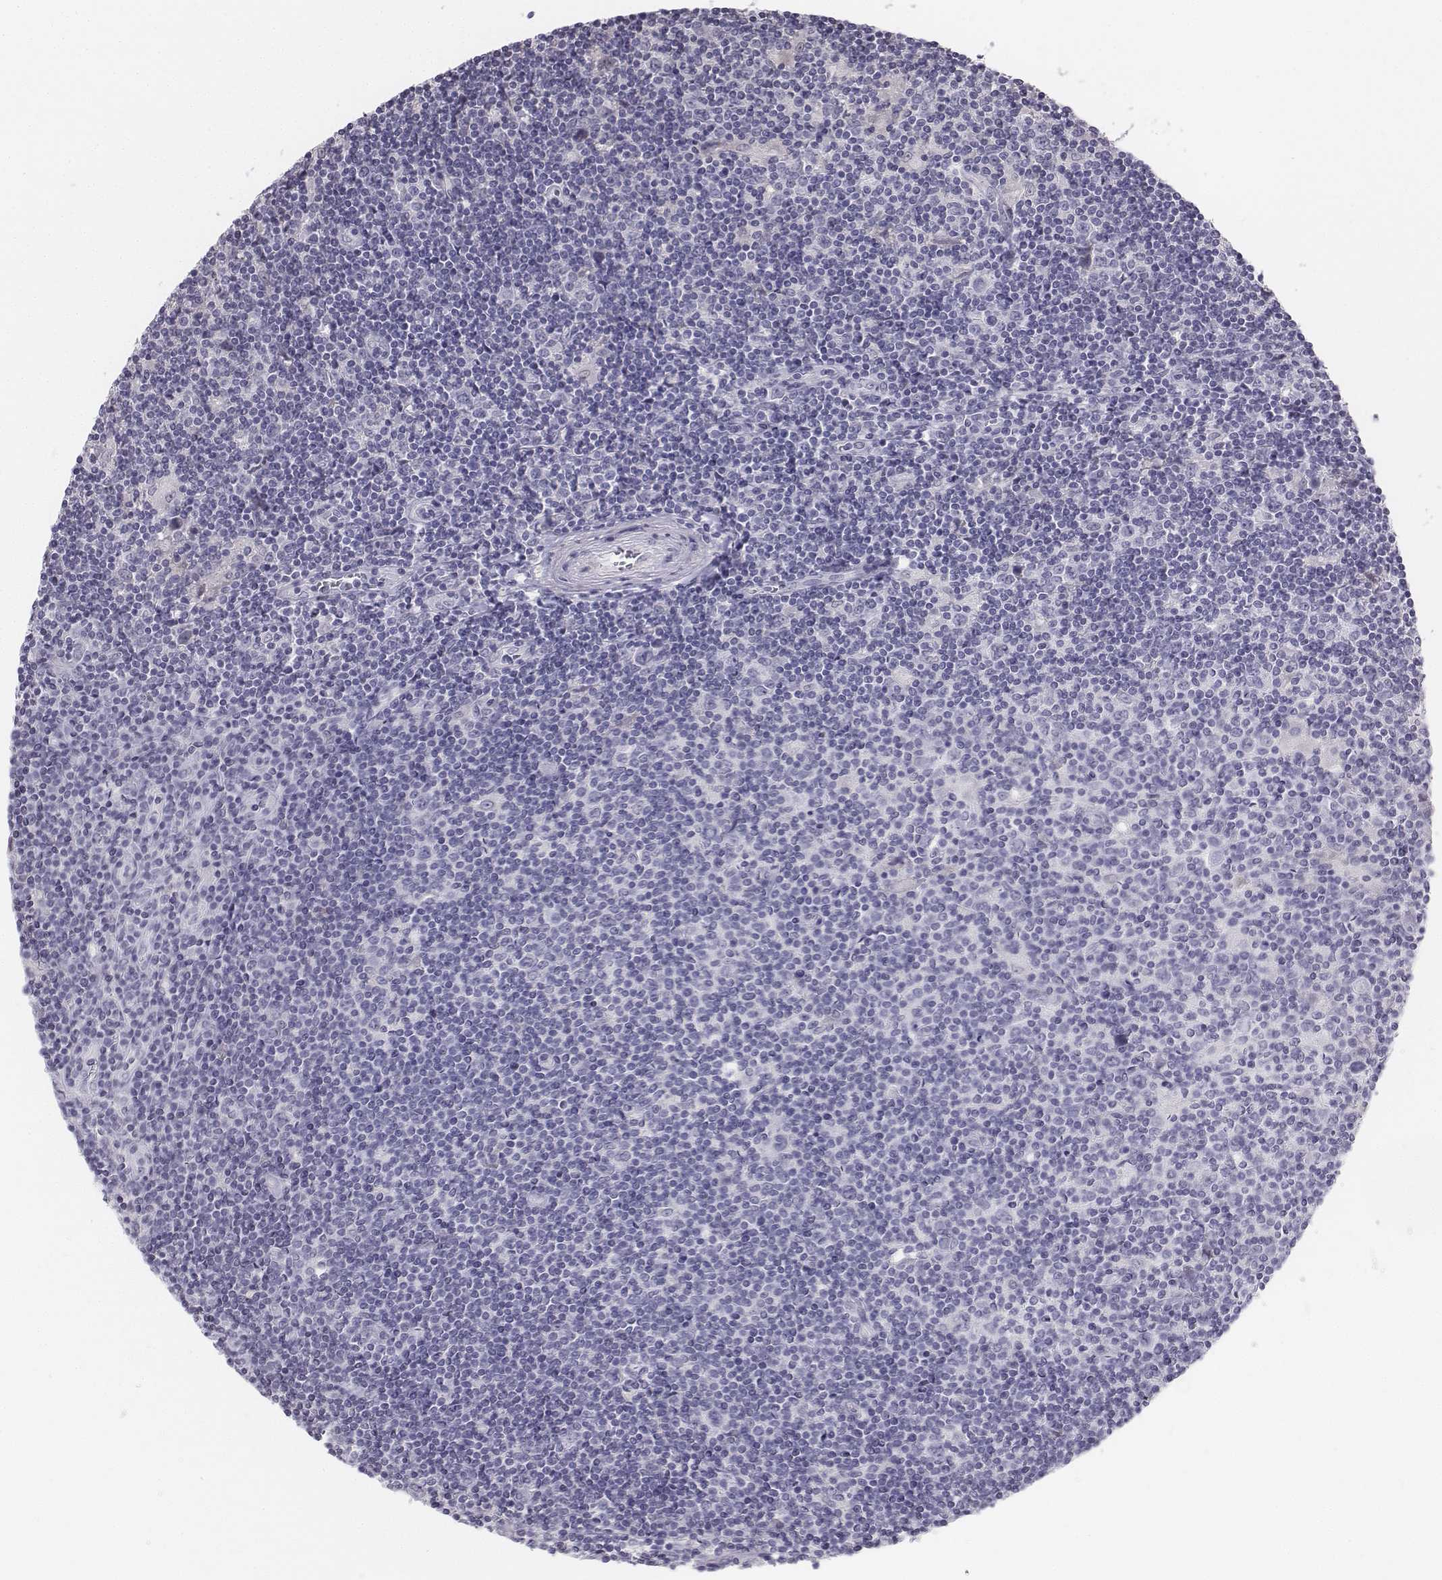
{"staining": {"intensity": "negative", "quantity": "none", "location": "none"}, "tissue": "lymphoma", "cell_type": "Tumor cells", "image_type": "cancer", "snomed": [{"axis": "morphology", "description": "Hodgkin's disease, NOS"}, {"axis": "topography", "description": "Lymph node"}], "caption": "This histopathology image is of Hodgkin's disease stained with immunohistochemistry (IHC) to label a protein in brown with the nuclei are counter-stained blue. There is no staining in tumor cells.", "gene": "PENK", "patient": {"sex": "male", "age": 40}}